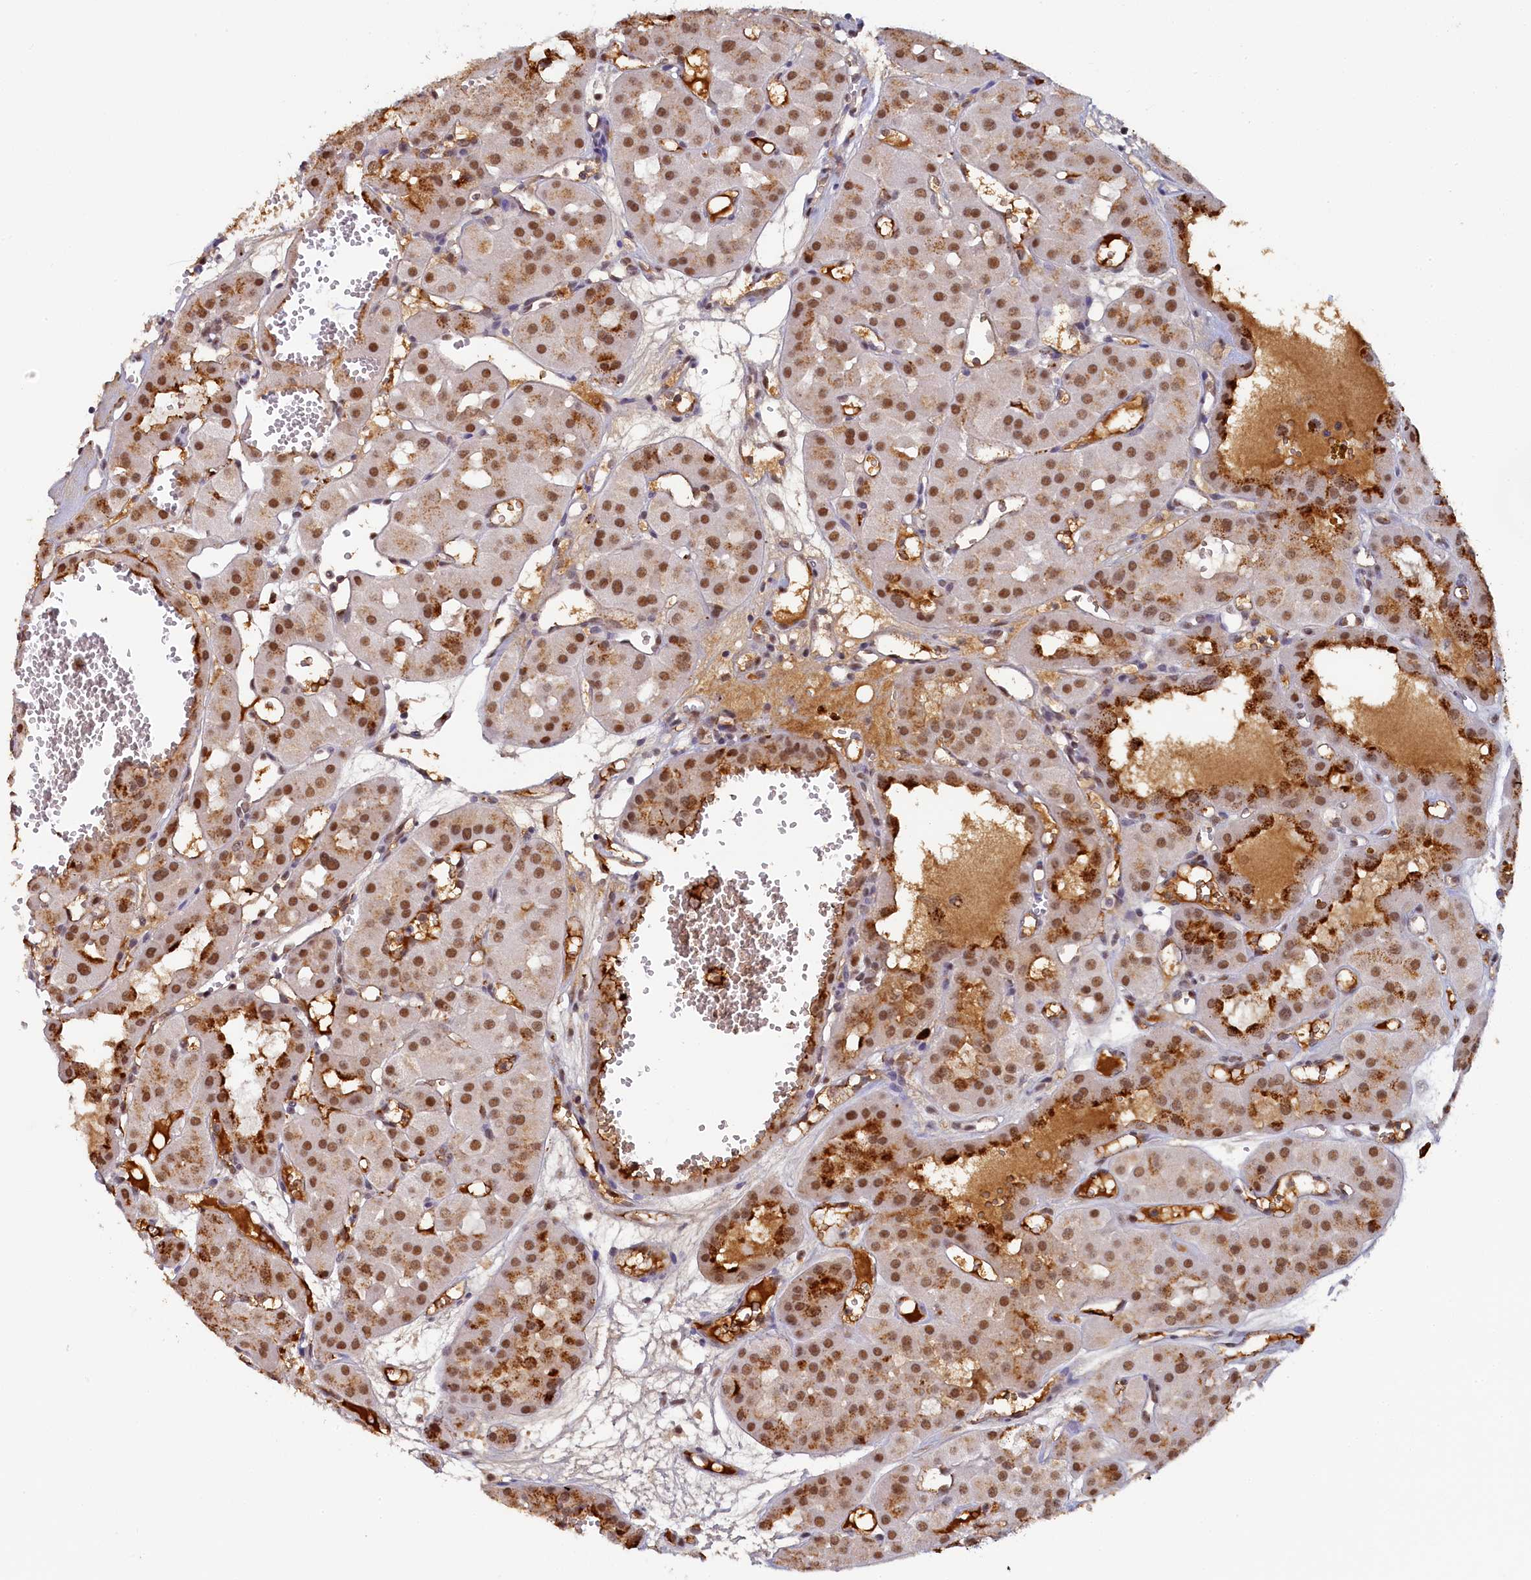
{"staining": {"intensity": "moderate", "quantity": ">75%", "location": "nuclear"}, "tissue": "renal cancer", "cell_type": "Tumor cells", "image_type": "cancer", "snomed": [{"axis": "morphology", "description": "Carcinoma, NOS"}, {"axis": "topography", "description": "Kidney"}], "caption": "Tumor cells exhibit medium levels of moderate nuclear positivity in about >75% of cells in human renal carcinoma. (IHC, brightfield microscopy, high magnification).", "gene": "INTS14", "patient": {"sex": "female", "age": 75}}